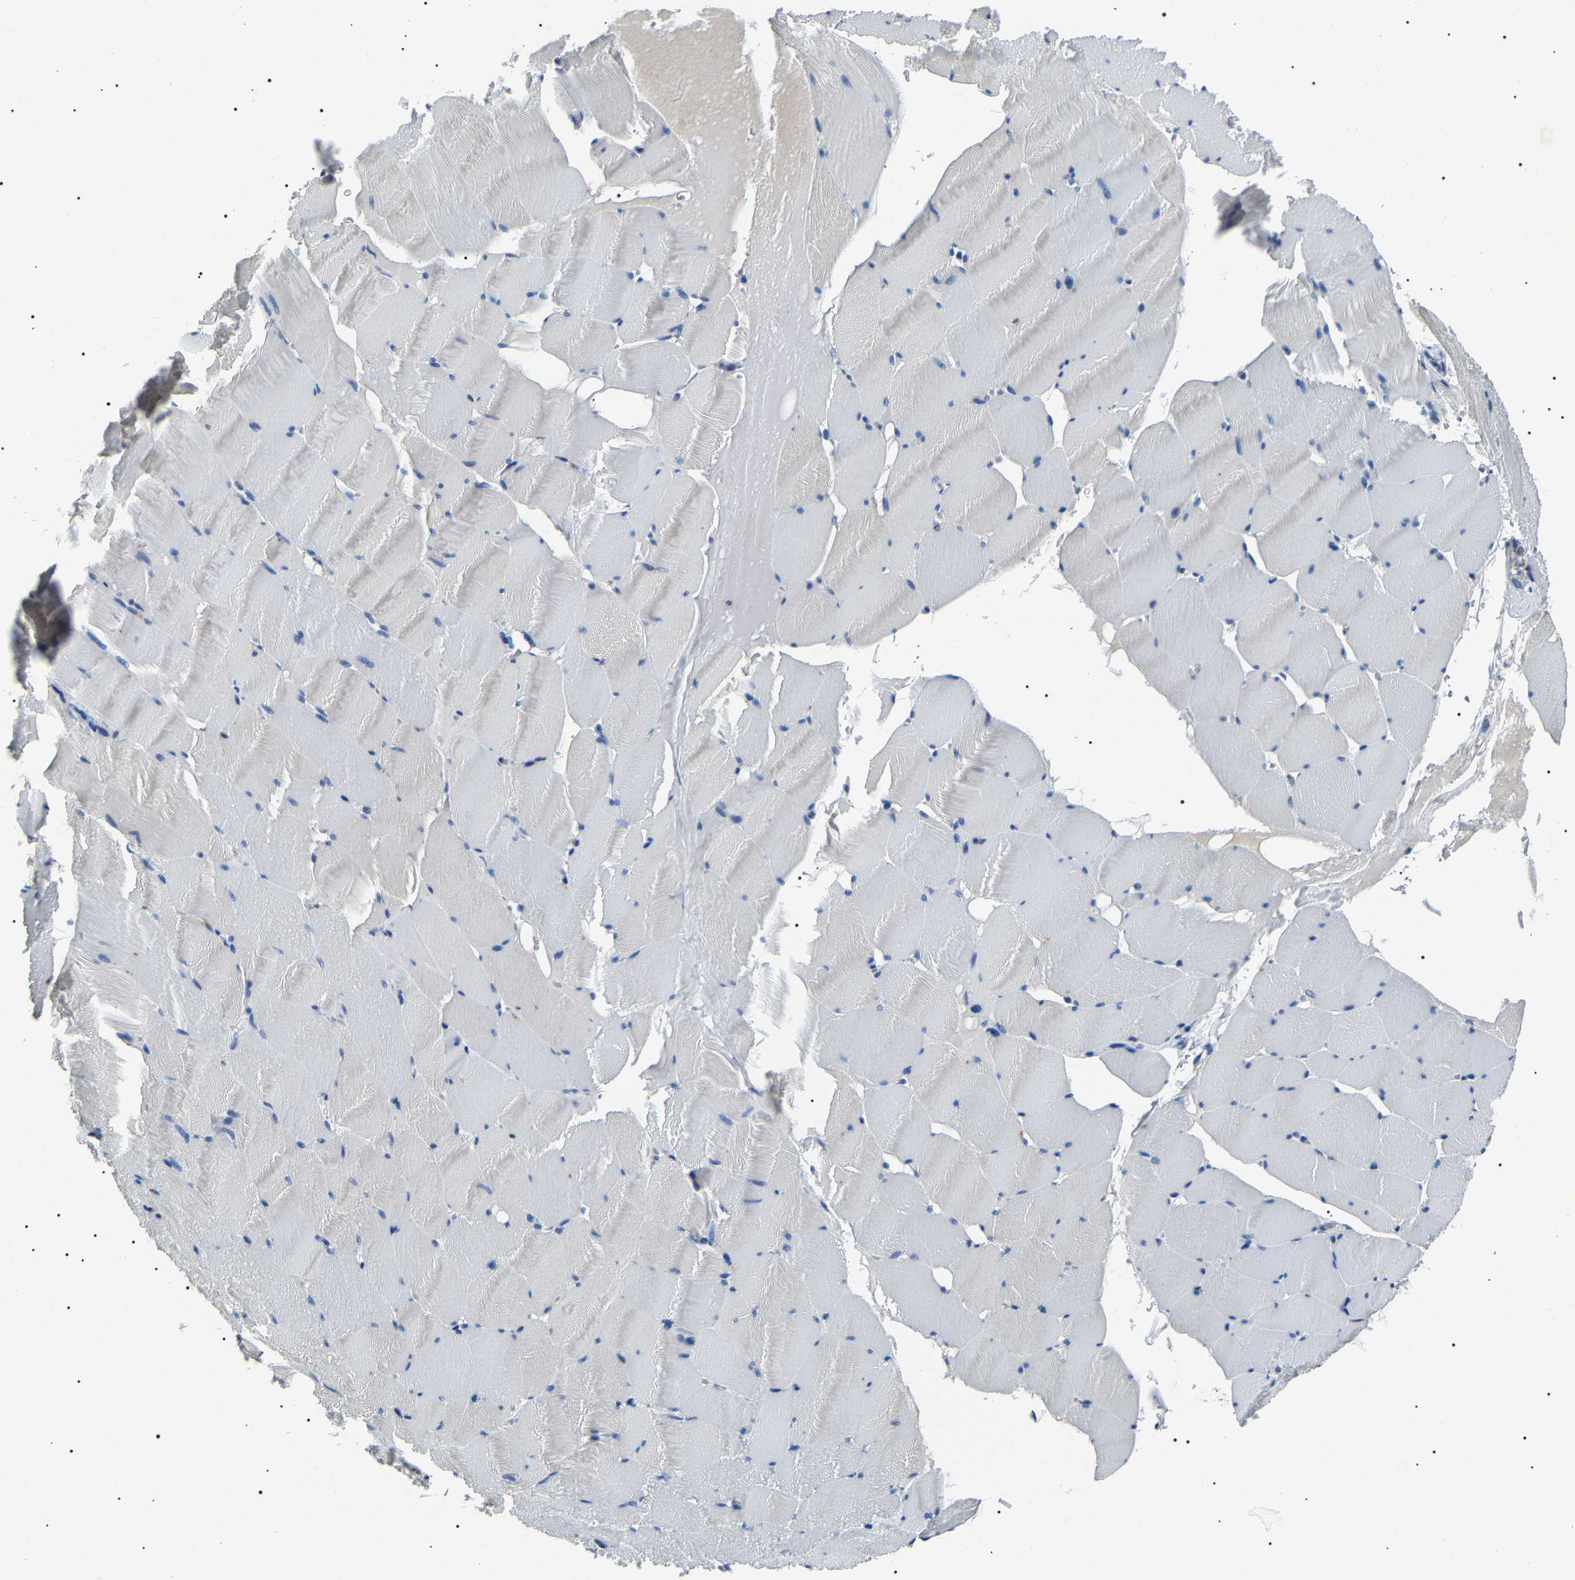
{"staining": {"intensity": "negative", "quantity": "none", "location": "none"}, "tissue": "skeletal muscle", "cell_type": "Myocytes", "image_type": "normal", "snomed": [{"axis": "morphology", "description": "Normal tissue, NOS"}, {"axis": "topography", "description": "Skeletal muscle"}], "caption": "Histopathology image shows no significant protein expression in myocytes of normal skeletal muscle. Brightfield microscopy of IHC stained with DAB (brown) and hematoxylin (blue), captured at high magnification.", "gene": "KLK15", "patient": {"sex": "male", "age": 62}}